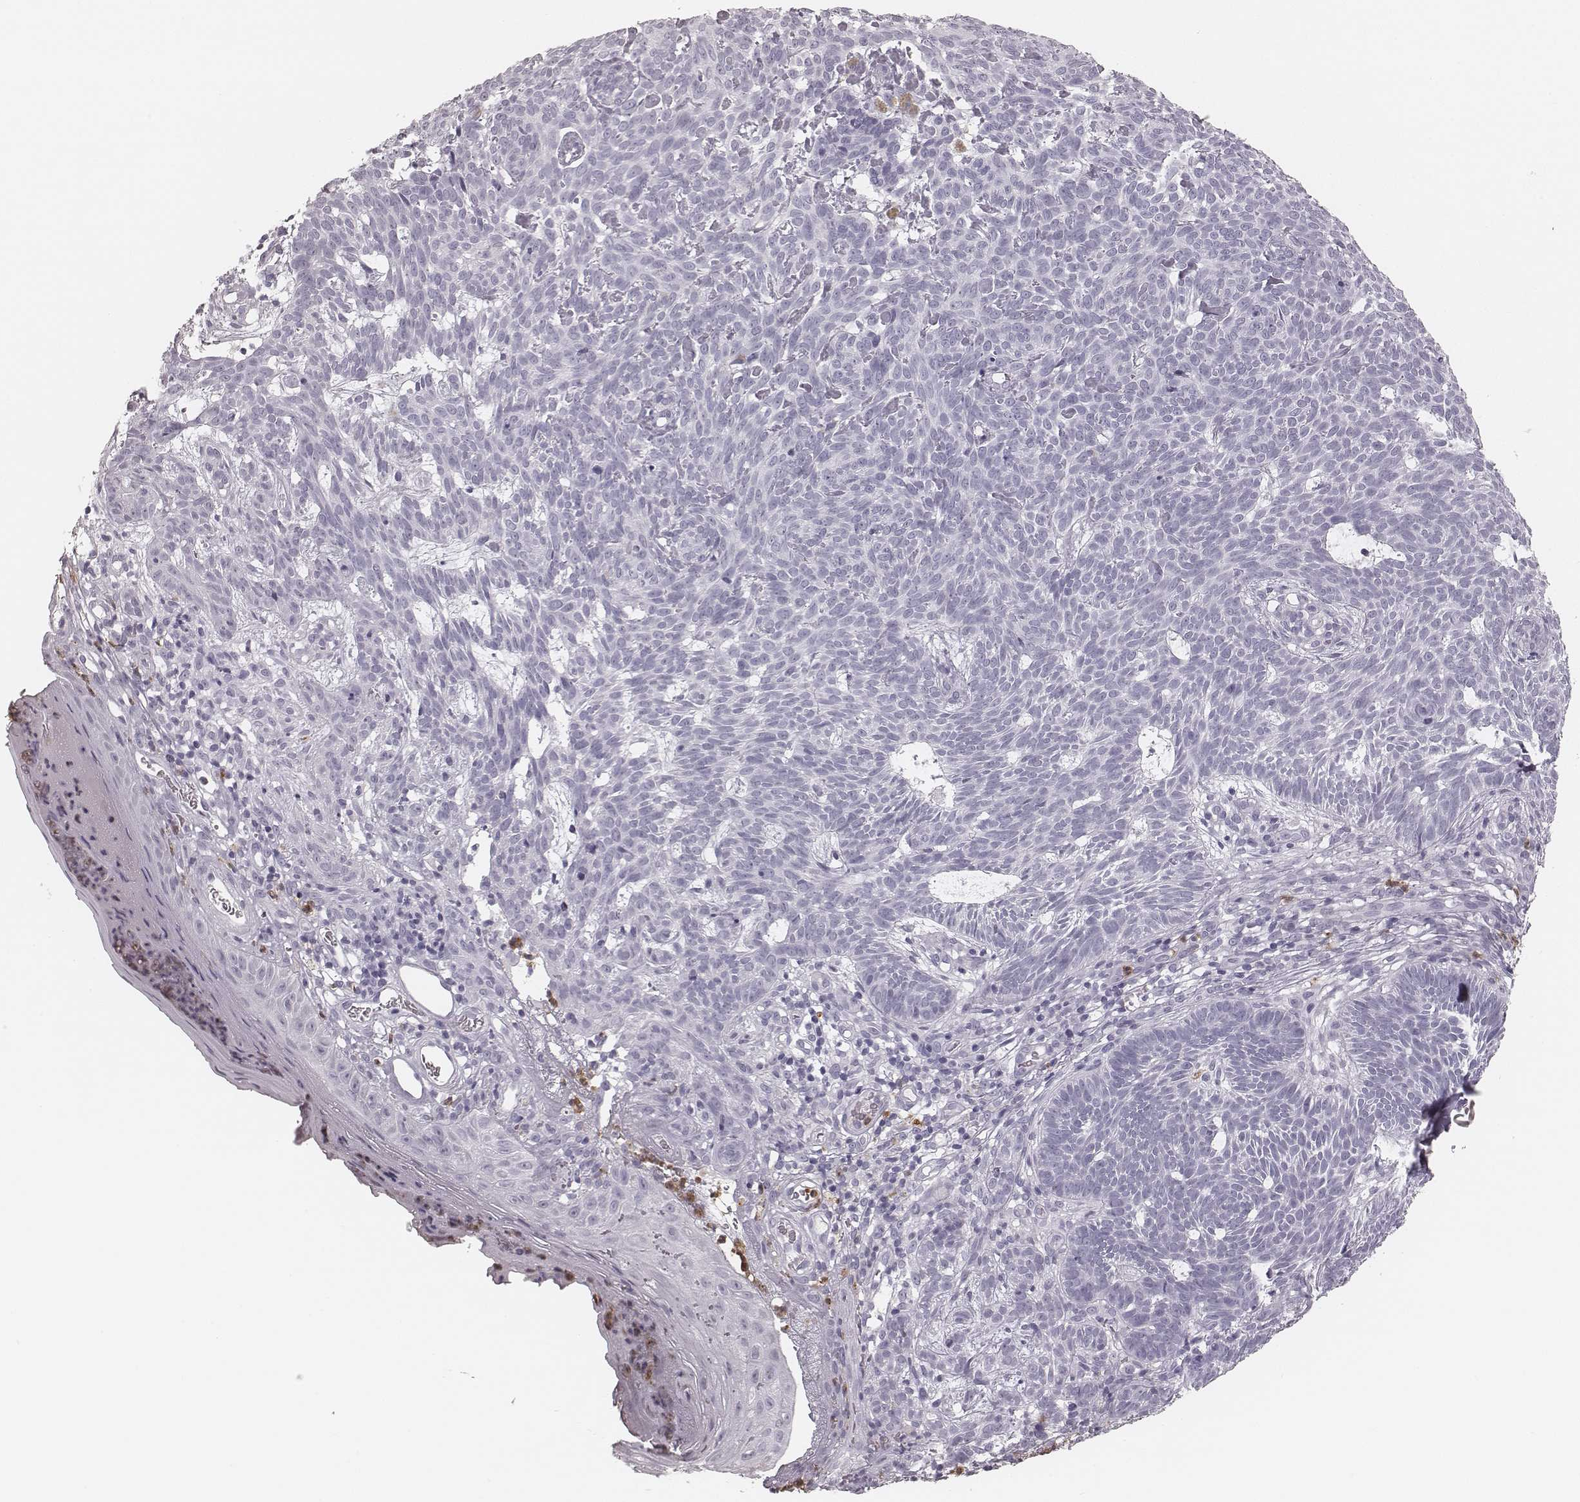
{"staining": {"intensity": "negative", "quantity": "none", "location": "none"}, "tissue": "skin cancer", "cell_type": "Tumor cells", "image_type": "cancer", "snomed": [{"axis": "morphology", "description": "Basal cell carcinoma"}, {"axis": "topography", "description": "Skin"}], "caption": "This is a photomicrograph of immunohistochemistry staining of basal cell carcinoma (skin), which shows no staining in tumor cells.", "gene": "ELANE", "patient": {"sex": "male", "age": 59}}